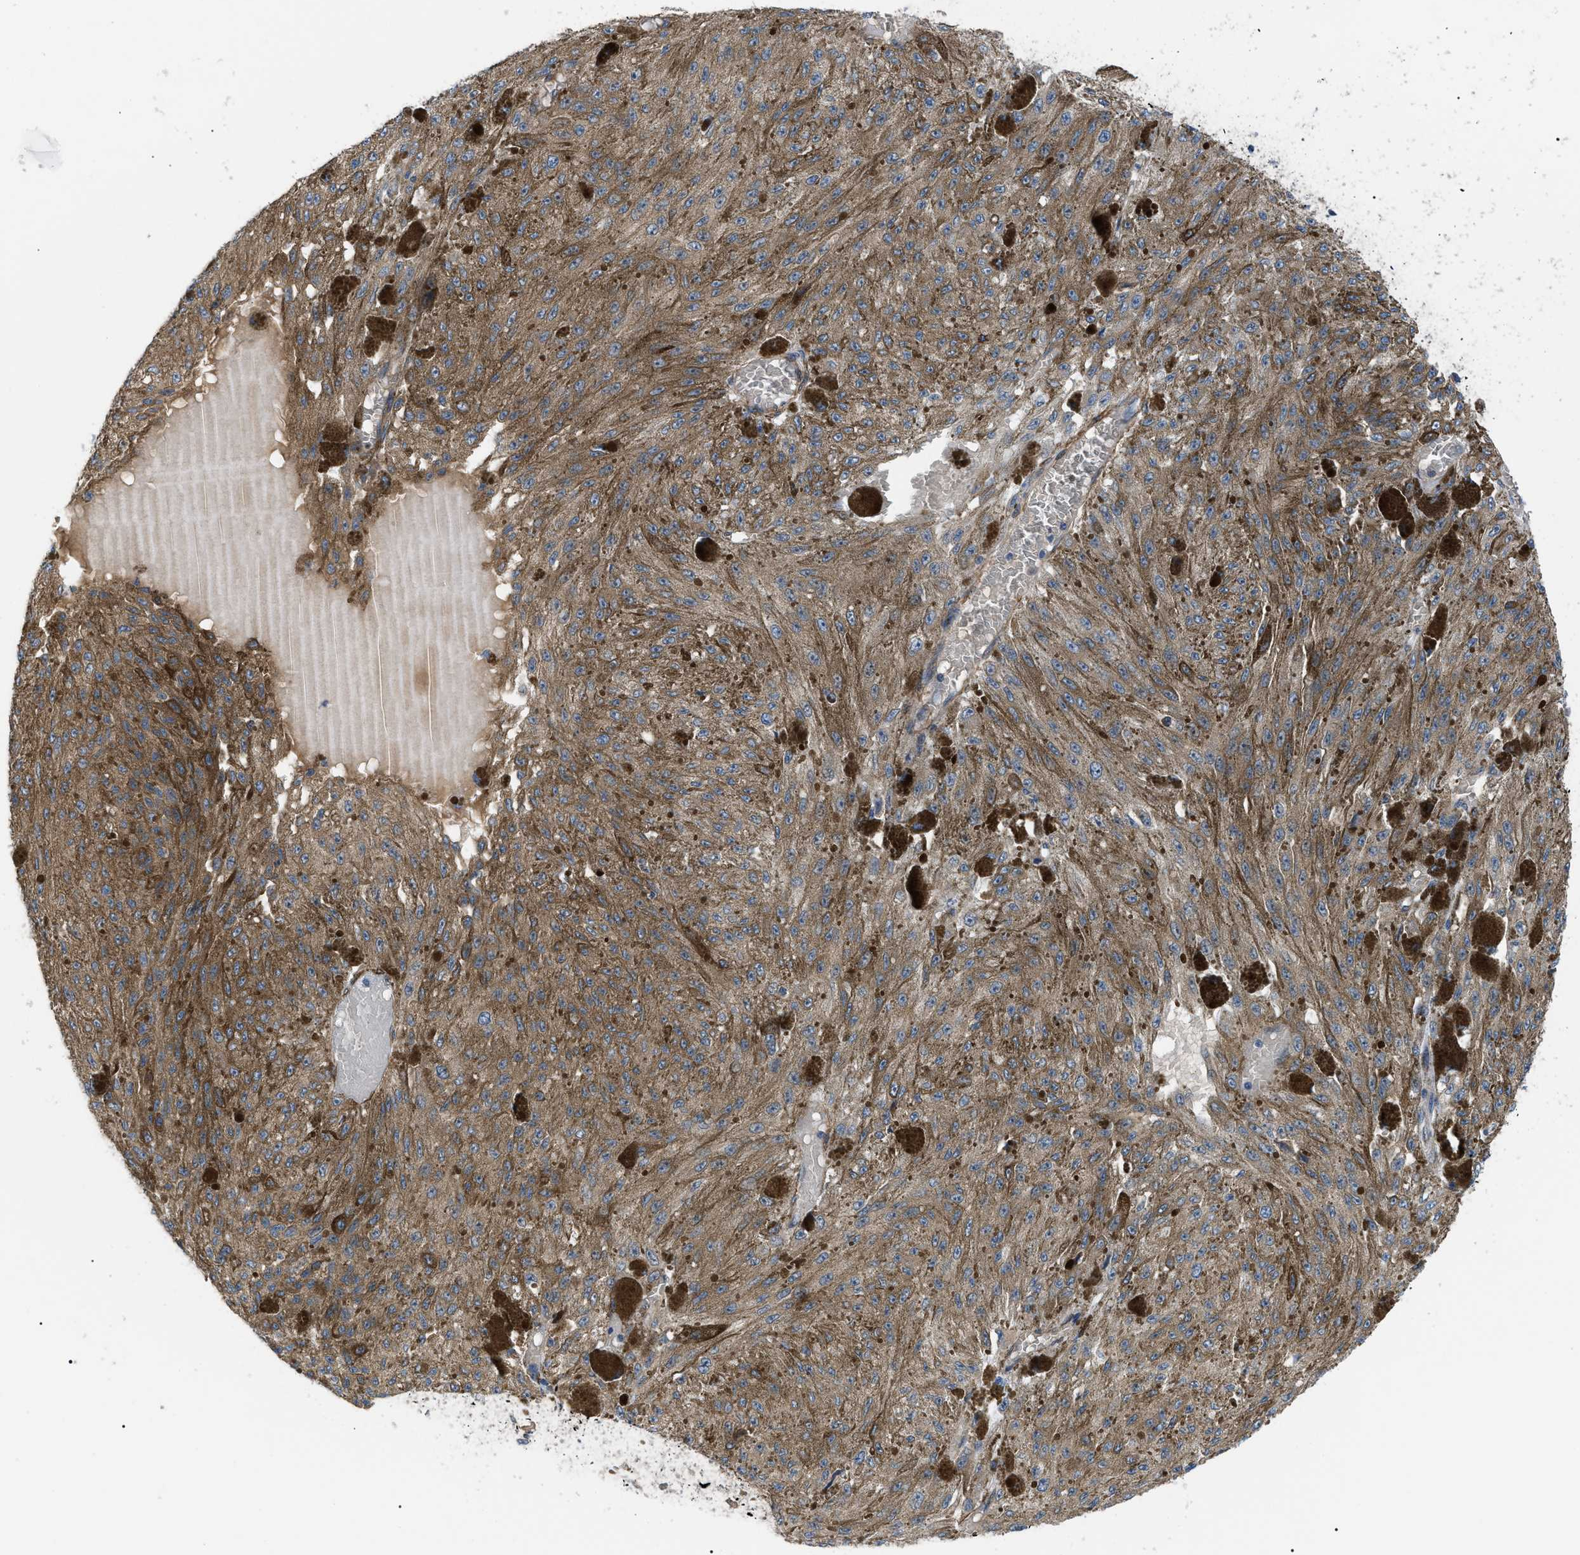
{"staining": {"intensity": "moderate", "quantity": ">75%", "location": "cytoplasmic/membranous"}, "tissue": "melanoma", "cell_type": "Tumor cells", "image_type": "cancer", "snomed": [{"axis": "morphology", "description": "Malignant melanoma, NOS"}, {"axis": "topography", "description": "Other"}], "caption": "Human malignant melanoma stained with a protein marker exhibits moderate staining in tumor cells.", "gene": "MYO10", "patient": {"sex": "male", "age": 79}}